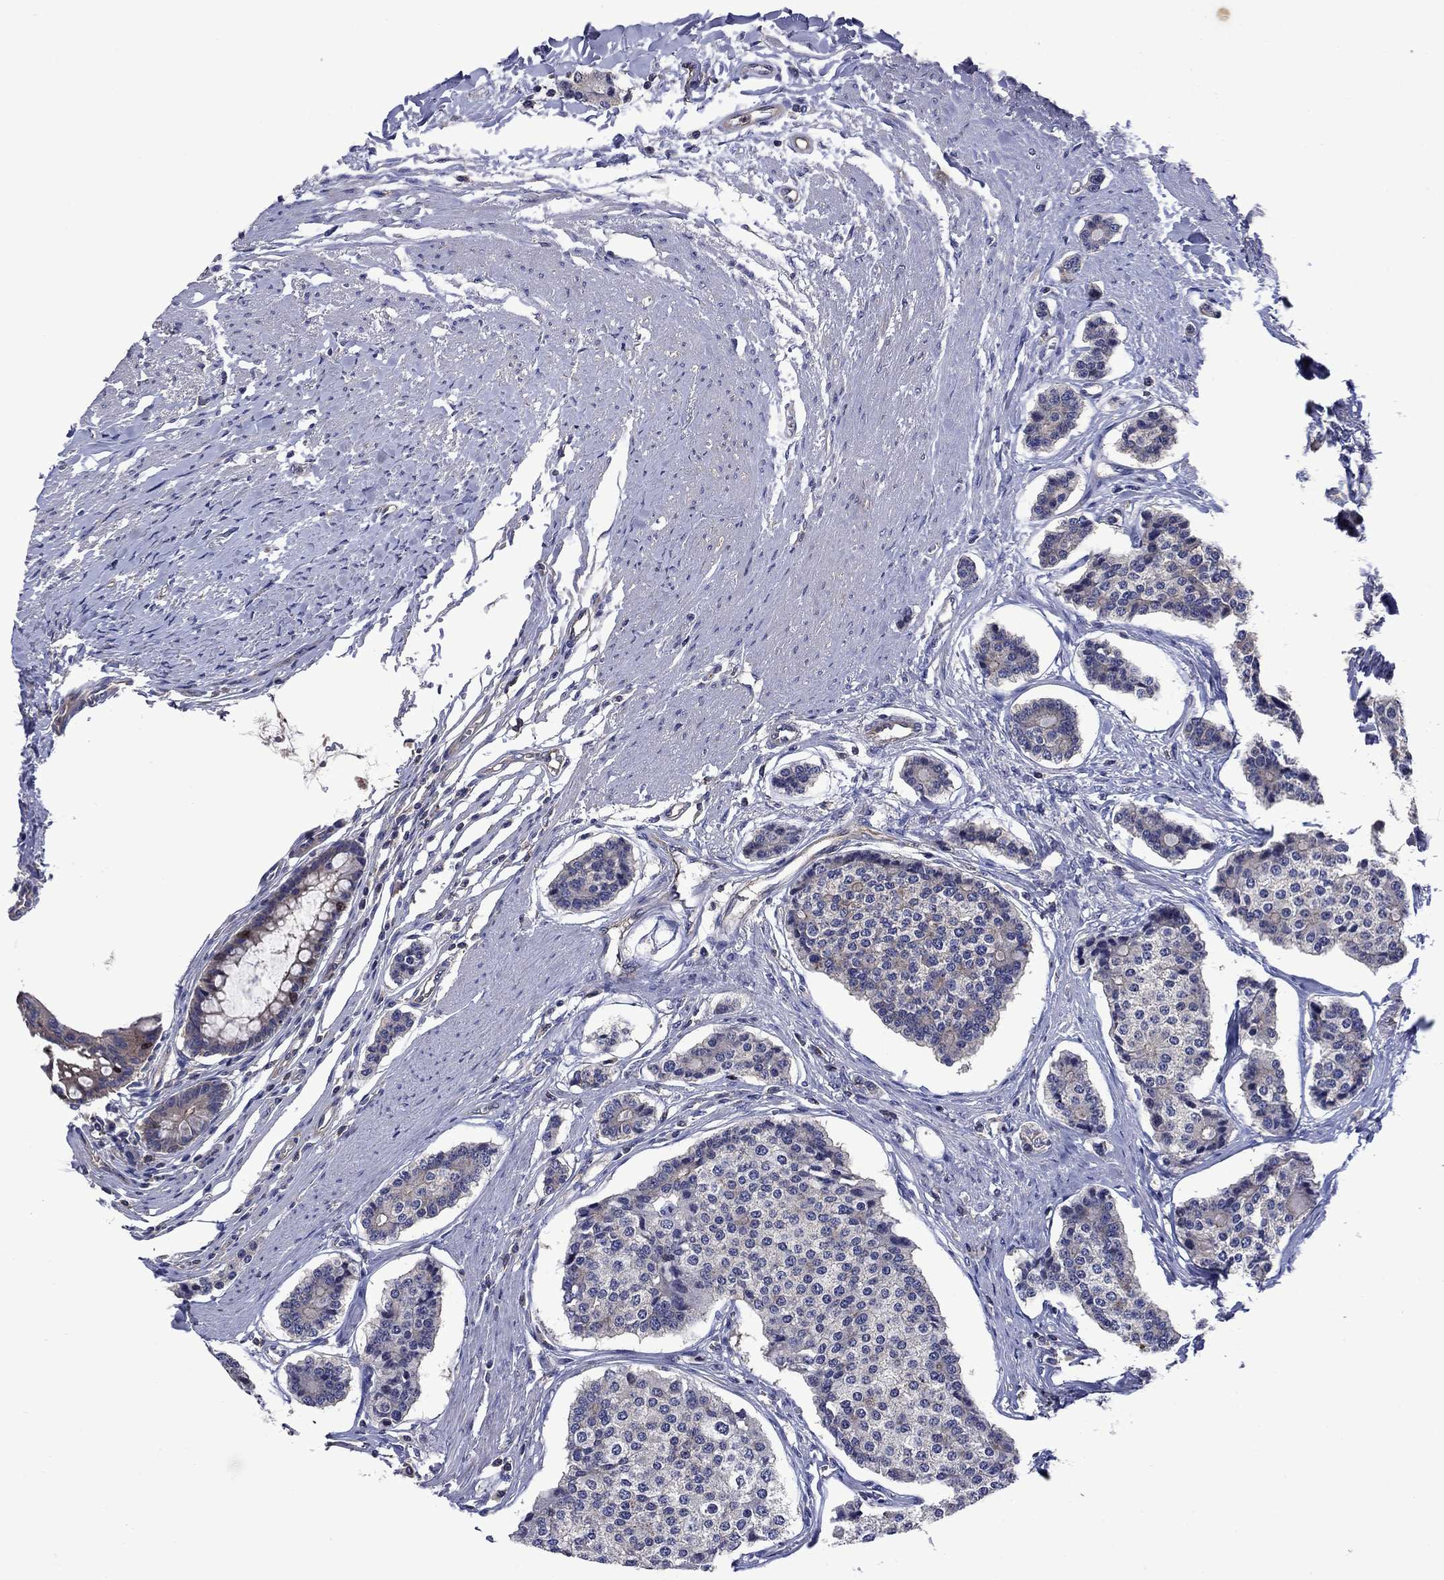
{"staining": {"intensity": "negative", "quantity": "none", "location": "none"}, "tissue": "carcinoid", "cell_type": "Tumor cells", "image_type": "cancer", "snomed": [{"axis": "morphology", "description": "Carcinoid, malignant, NOS"}, {"axis": "topography", "description": "Small intestine"}], "caption": "IHC of human carcinoid exhibits no positivity in tumor cells. The staining was performed using DAB (3,3'-diaminobenzidine) to visualize the protein expression in brown, while the nuclei were stained in blue with hematoxylin (Magnification: 20x).", "gene": "KIF22", "patient": {"sex": "female", "age": 65}}